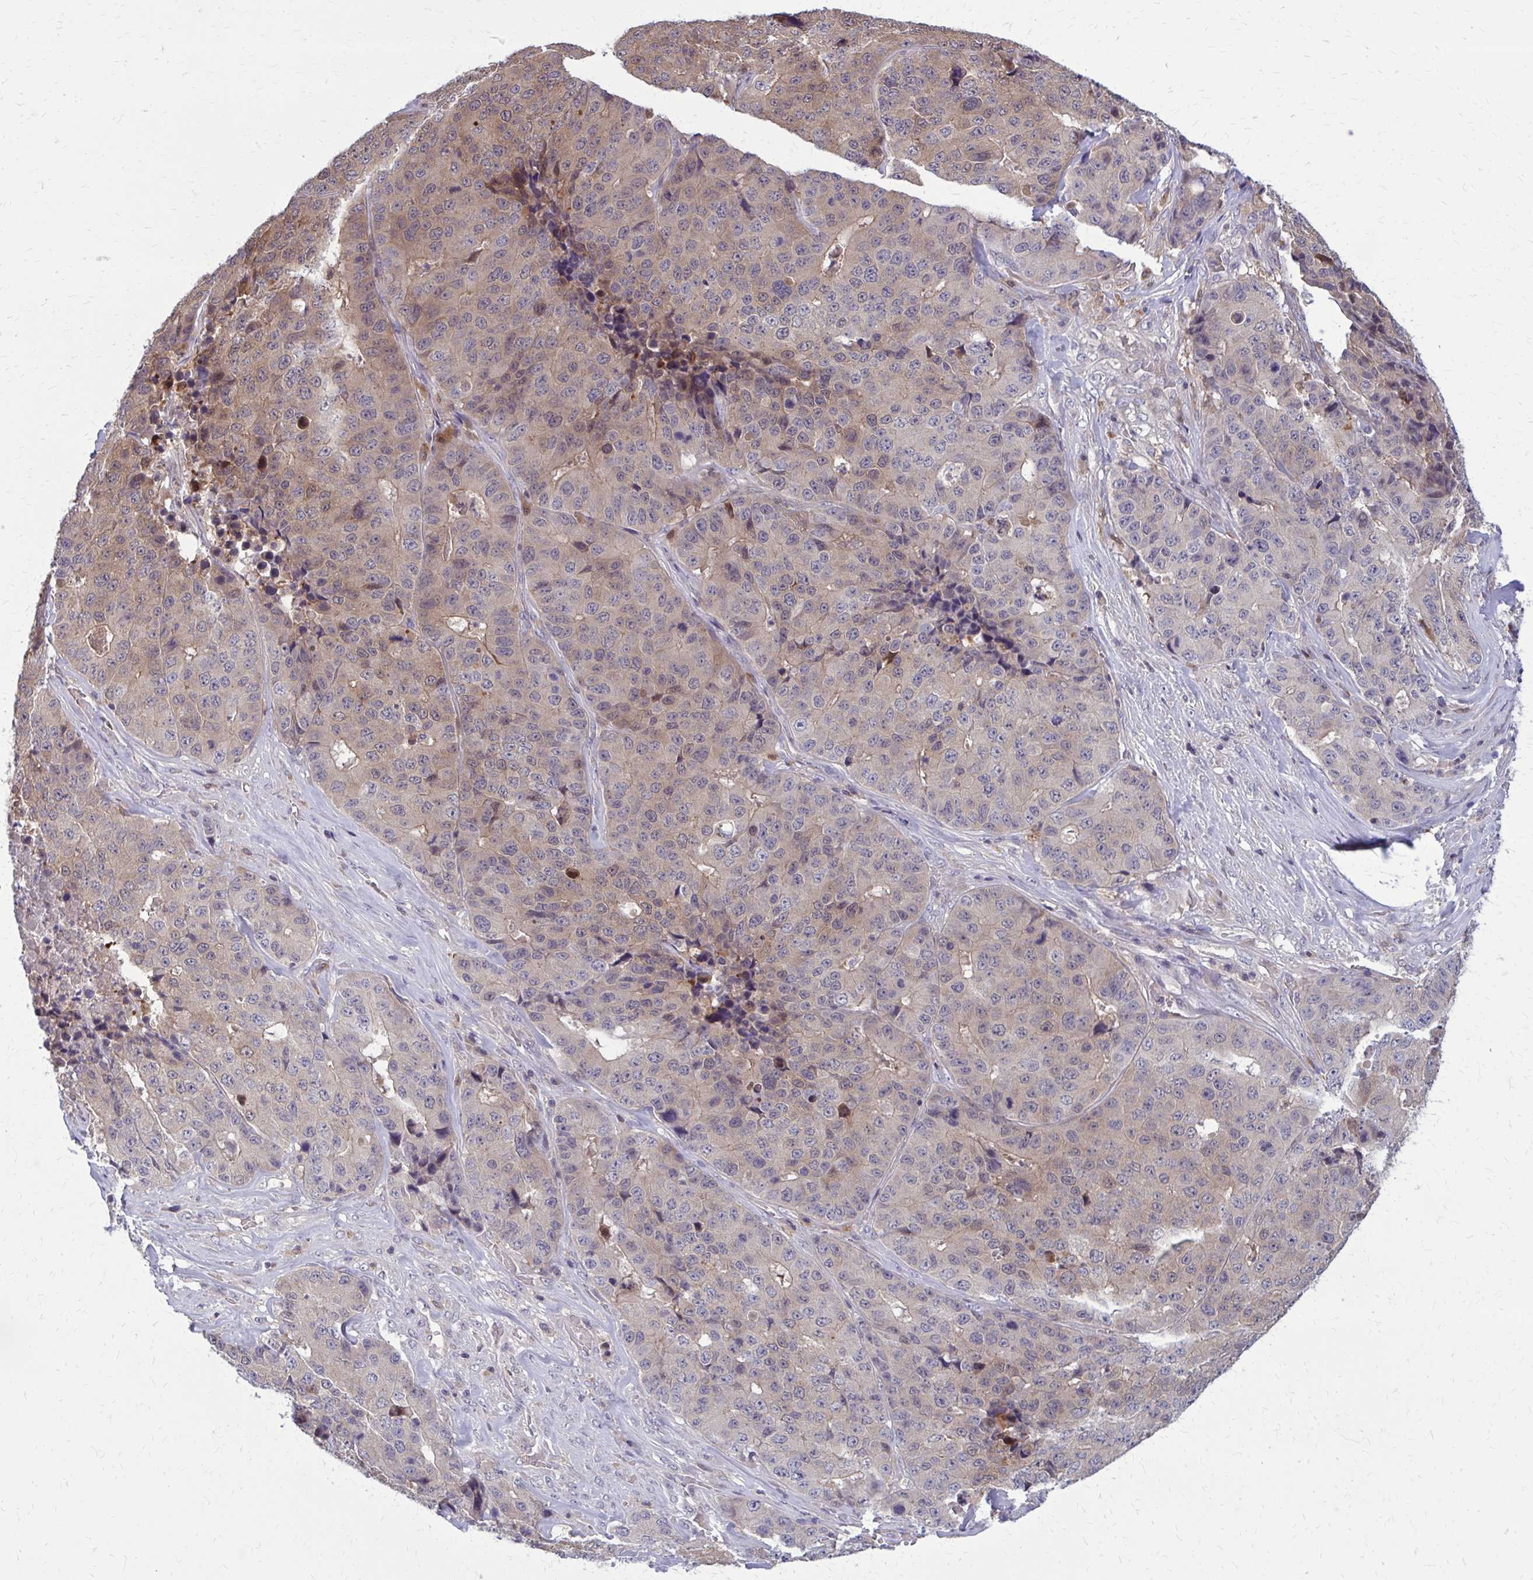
{"staining": {"intensity": "weak", "quantity": ">75%", "location": "cytoplasmic/membranous"}, "tissue": "stomach cancer", "cell_type": "Tumor cells", "image_type": "cancer", "snomed": [{"axis": "morphology", "description": "Adenocarcinoma, NOS"}, {"axis": "topography", "description": "Stomach"}], "caption": "High-magnification brightfield microscopy of stomach cancer stained with DAB (3,3'-diaminobenzidine) (brown) and counterstained with hematoxylin (blue). tumor cells exhibit weak cytoplasmic/membranous positivity is appreciated in approximately>75% of cells. (Brightfield microscopy of DAB IHC at high magnification).", "gene": "DBI", "patient": {"sex": "male", "age": 71}}